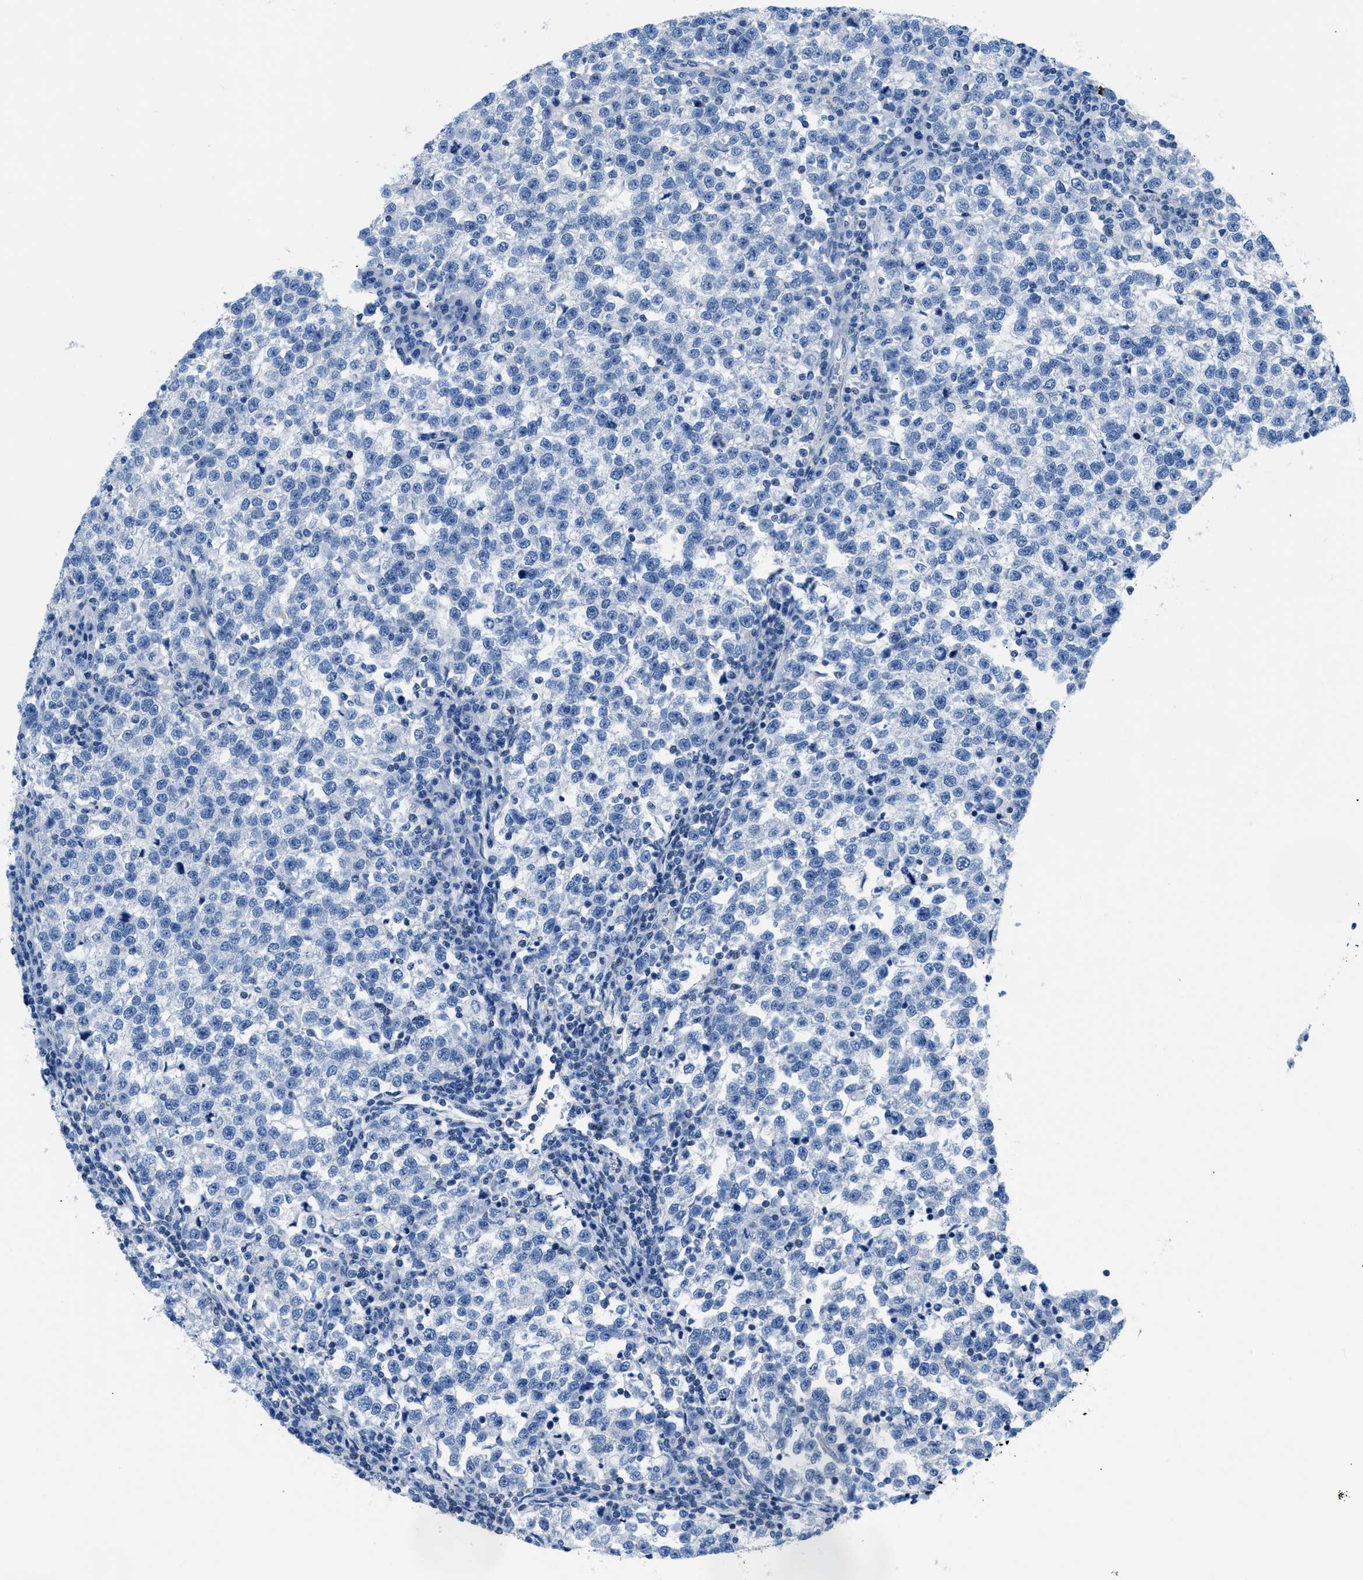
{"staining": {"intensity": "negative", "quantity": "none", "location": "none"}, "tissue": "testis cancer", "cell_type": "Tumor cells", "image_type": "cancer", "snomed": [{"axis": "morphology", "description": "Normal tissue, NOS"}, {"axis": "morphology", "description": "Seminoma, NOS"}, {"axis": "topography", "description": "Testis"}], "caption": "DAB (3,3'-diaminobenzidine) immunohistochemical staining of human testis cancer shows no significant positivity in tumor cells.", "gene": "FDCSP", "patient": {"sex": "male", "age": 43}}